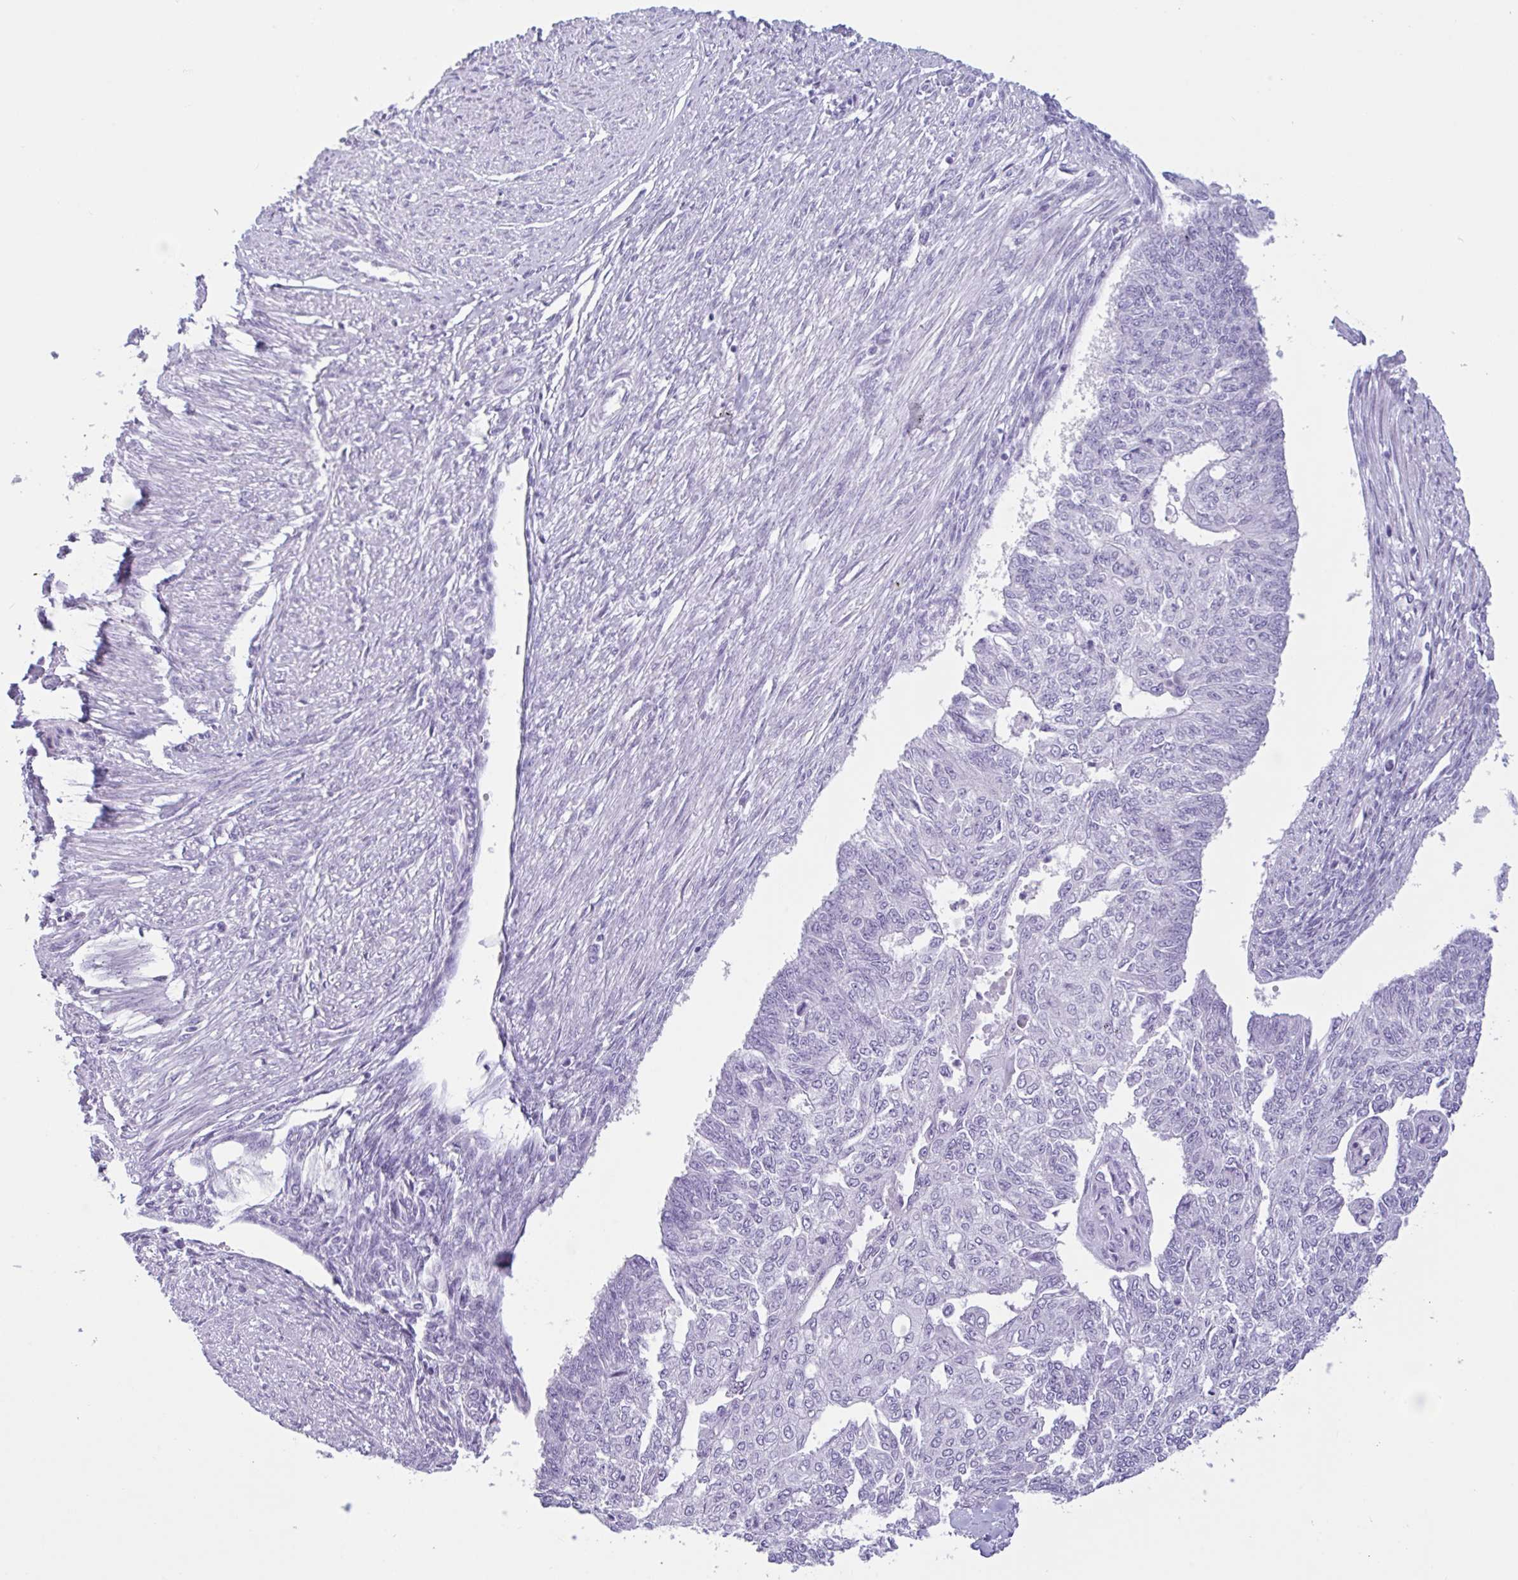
{"staining": {"intensity": "negative", "quantity": "none", "location": "none"}, "tissue": "endometrial cancer", "cell_type": "Tumor cells", "image_type": "cancer", "snomed": [{"axis": "morphology", "description": "Adenocarcinoma, NOS"}, {"axis": "topography", "description": "Endometrium"}], "caption": "Endometrial adenocarcinoma was stained to show a protein in brown. There is no significant expression in tumor cells.", "gene": "CTSE", "patient": {"sex": "female", "age": 32}}